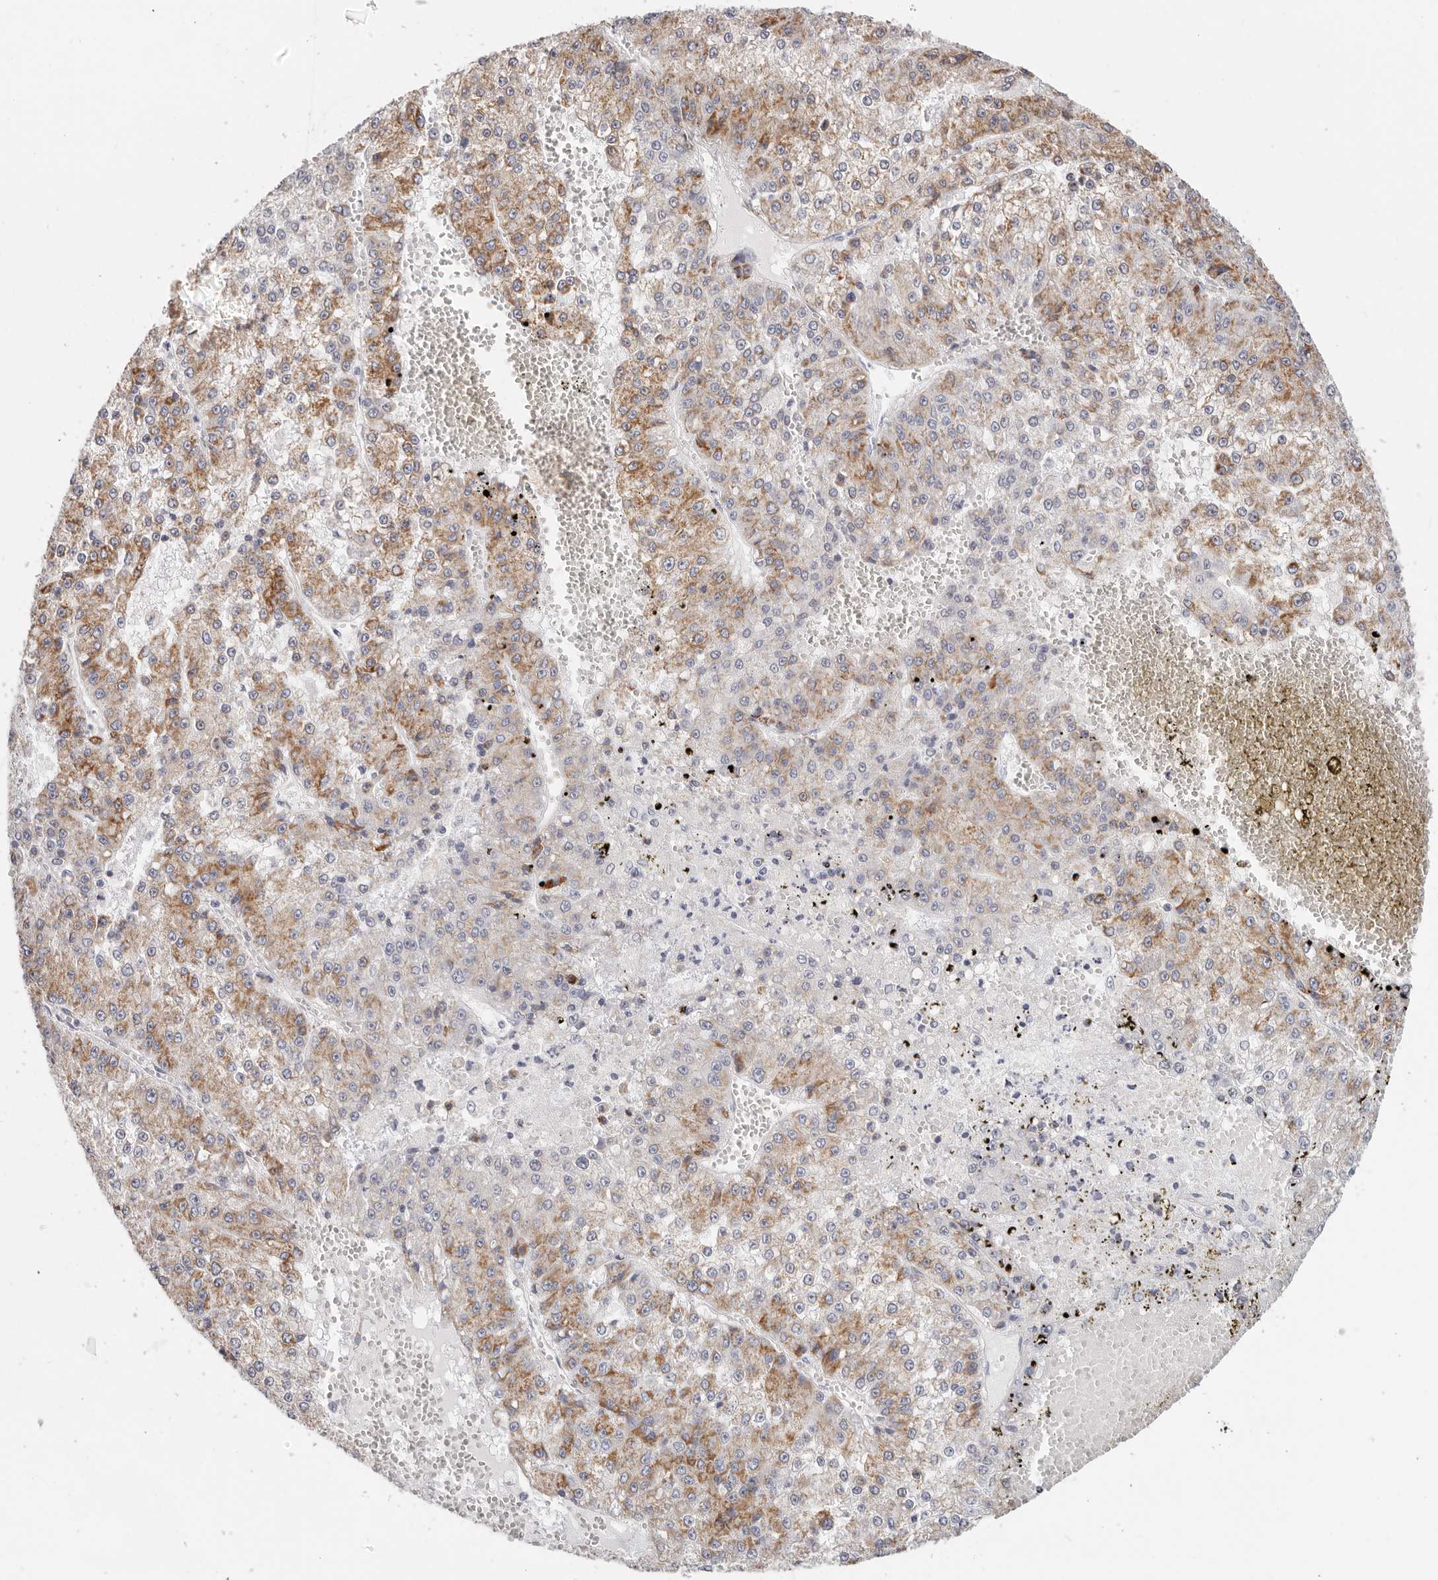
{"staining": {"intensity": "strong", "quantity": "25%-75%", "location": "cytoplasmic/membranous"}, "tissue": "liver cancer", "cell_type": "Tumor cells", "image_type": "cancer", "snomed": [{"axis": "morphology", "description": "Carcinoma, Hepatocellular, NOS"}, {"axis": "topography", "description": "Liver"}], "caption": "Protein expression analysis of human liver cancer reveals strong cytoplasmic/membranous expression in approximately 25%-75% of tumor cells. The protein is stained brown, and the nuclei are stained in blue (DAB (3,3'-diaminobenzidine) IHC with brightfield microscopy, high magnification).", "gene": "AFDN", "patient": {"sex": "female", "age": 73}}